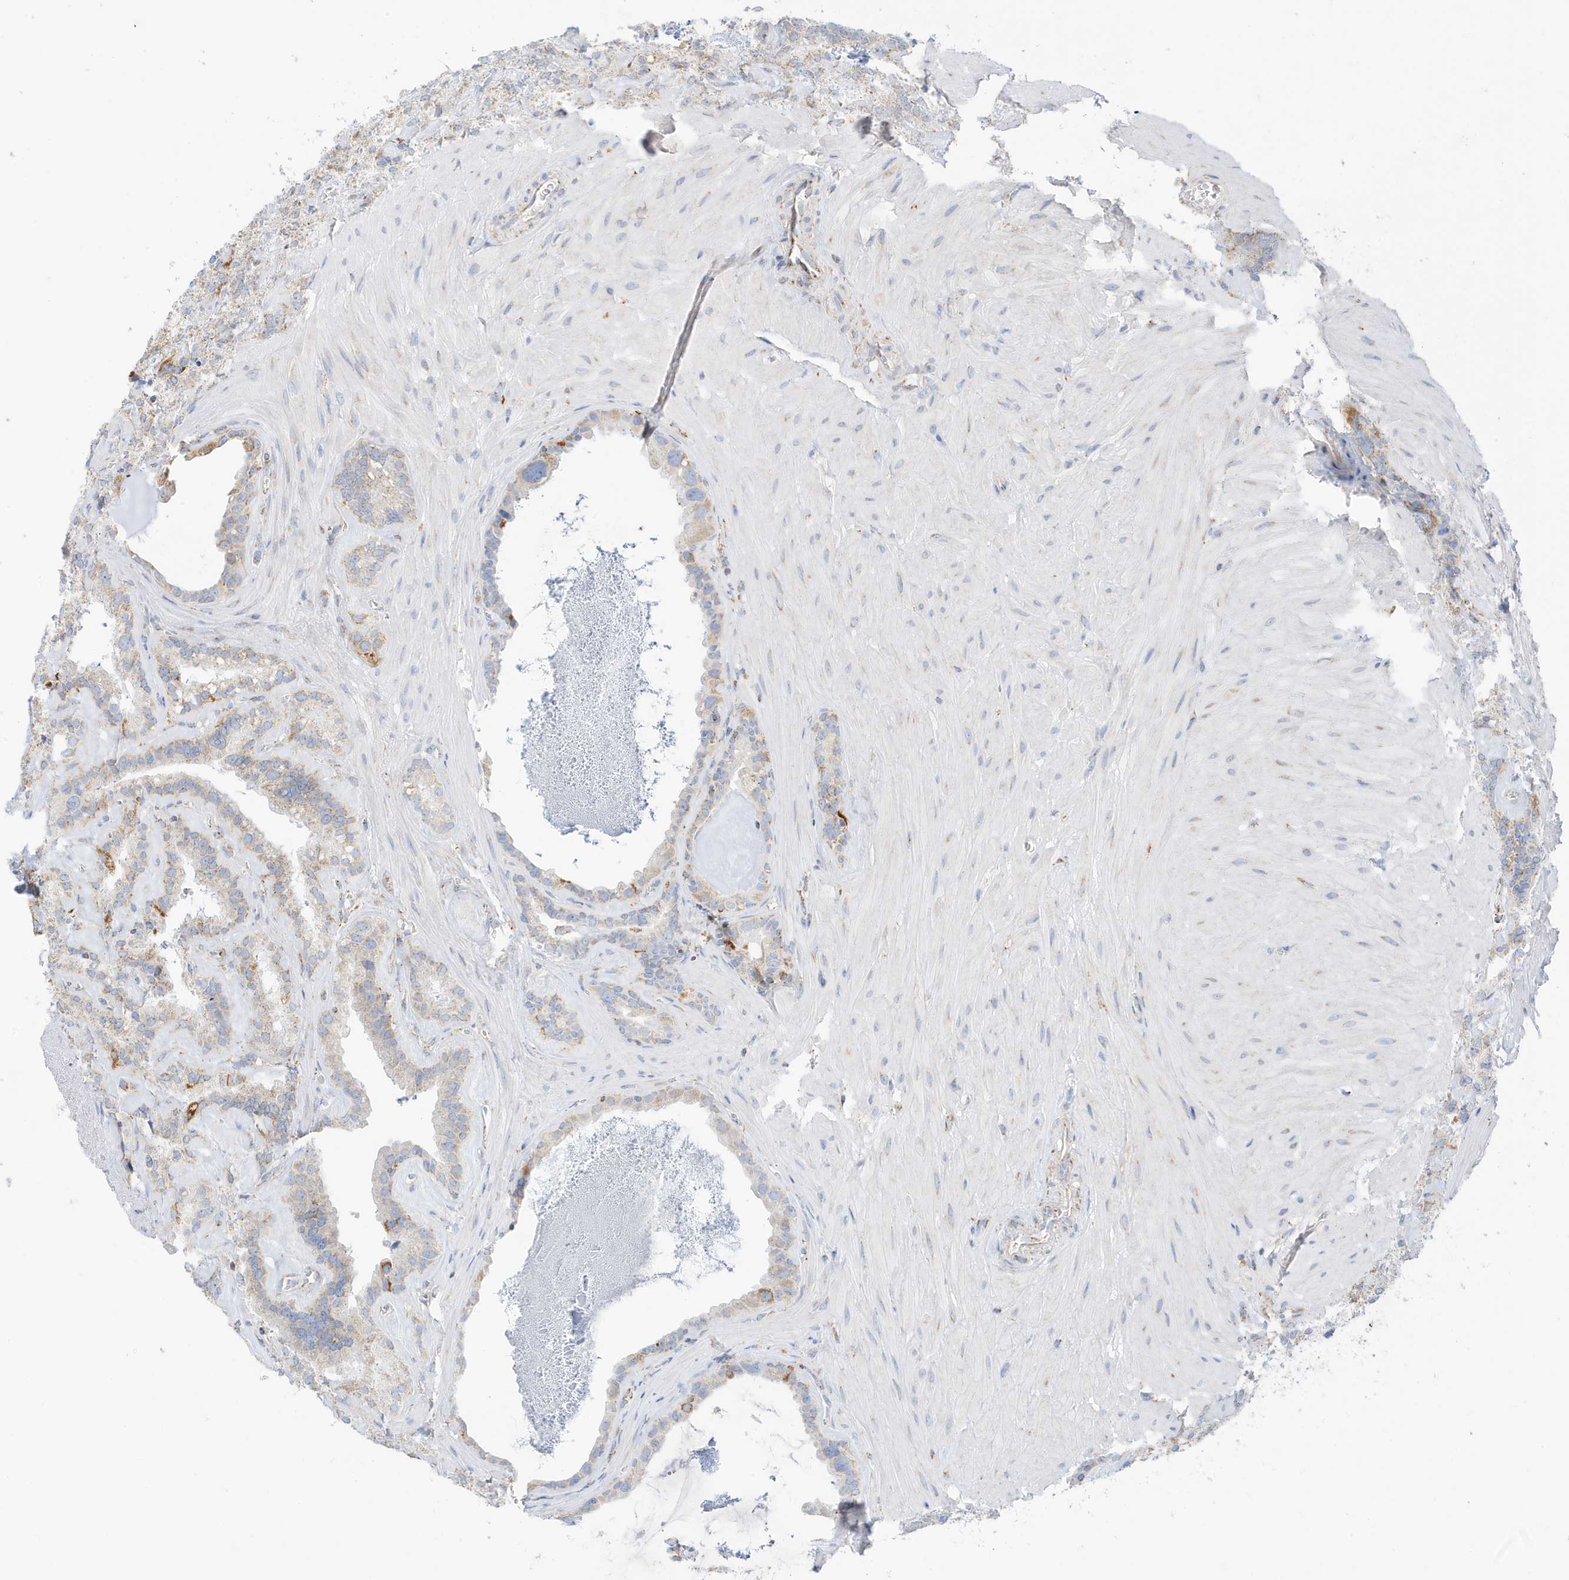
{"staining": {"intensity": "moderate", "quantity": "<25%", "location": "cytoplasmic/membranous"}, "tissue": "seminal vesicle", "cell_type": "Glandular cells", "image_type": "normal", "snomed": [{"axis": "morphology", "description": "Normal tissue, NOS"}, {"axis": "topography", "description": "Prostate"}, {"axis": "topography", "description": "Seminal veicle"}], "caption": "The immunohistochemical stain shows moderate cytoplasmic/membranous expression in glandular cells of normal seminal vesicle. (brown staining indicates protein expression, while blue staining denotes nuclei).", "gene": "CAPN13", "patient": {"sex": "male", "age": 59}}